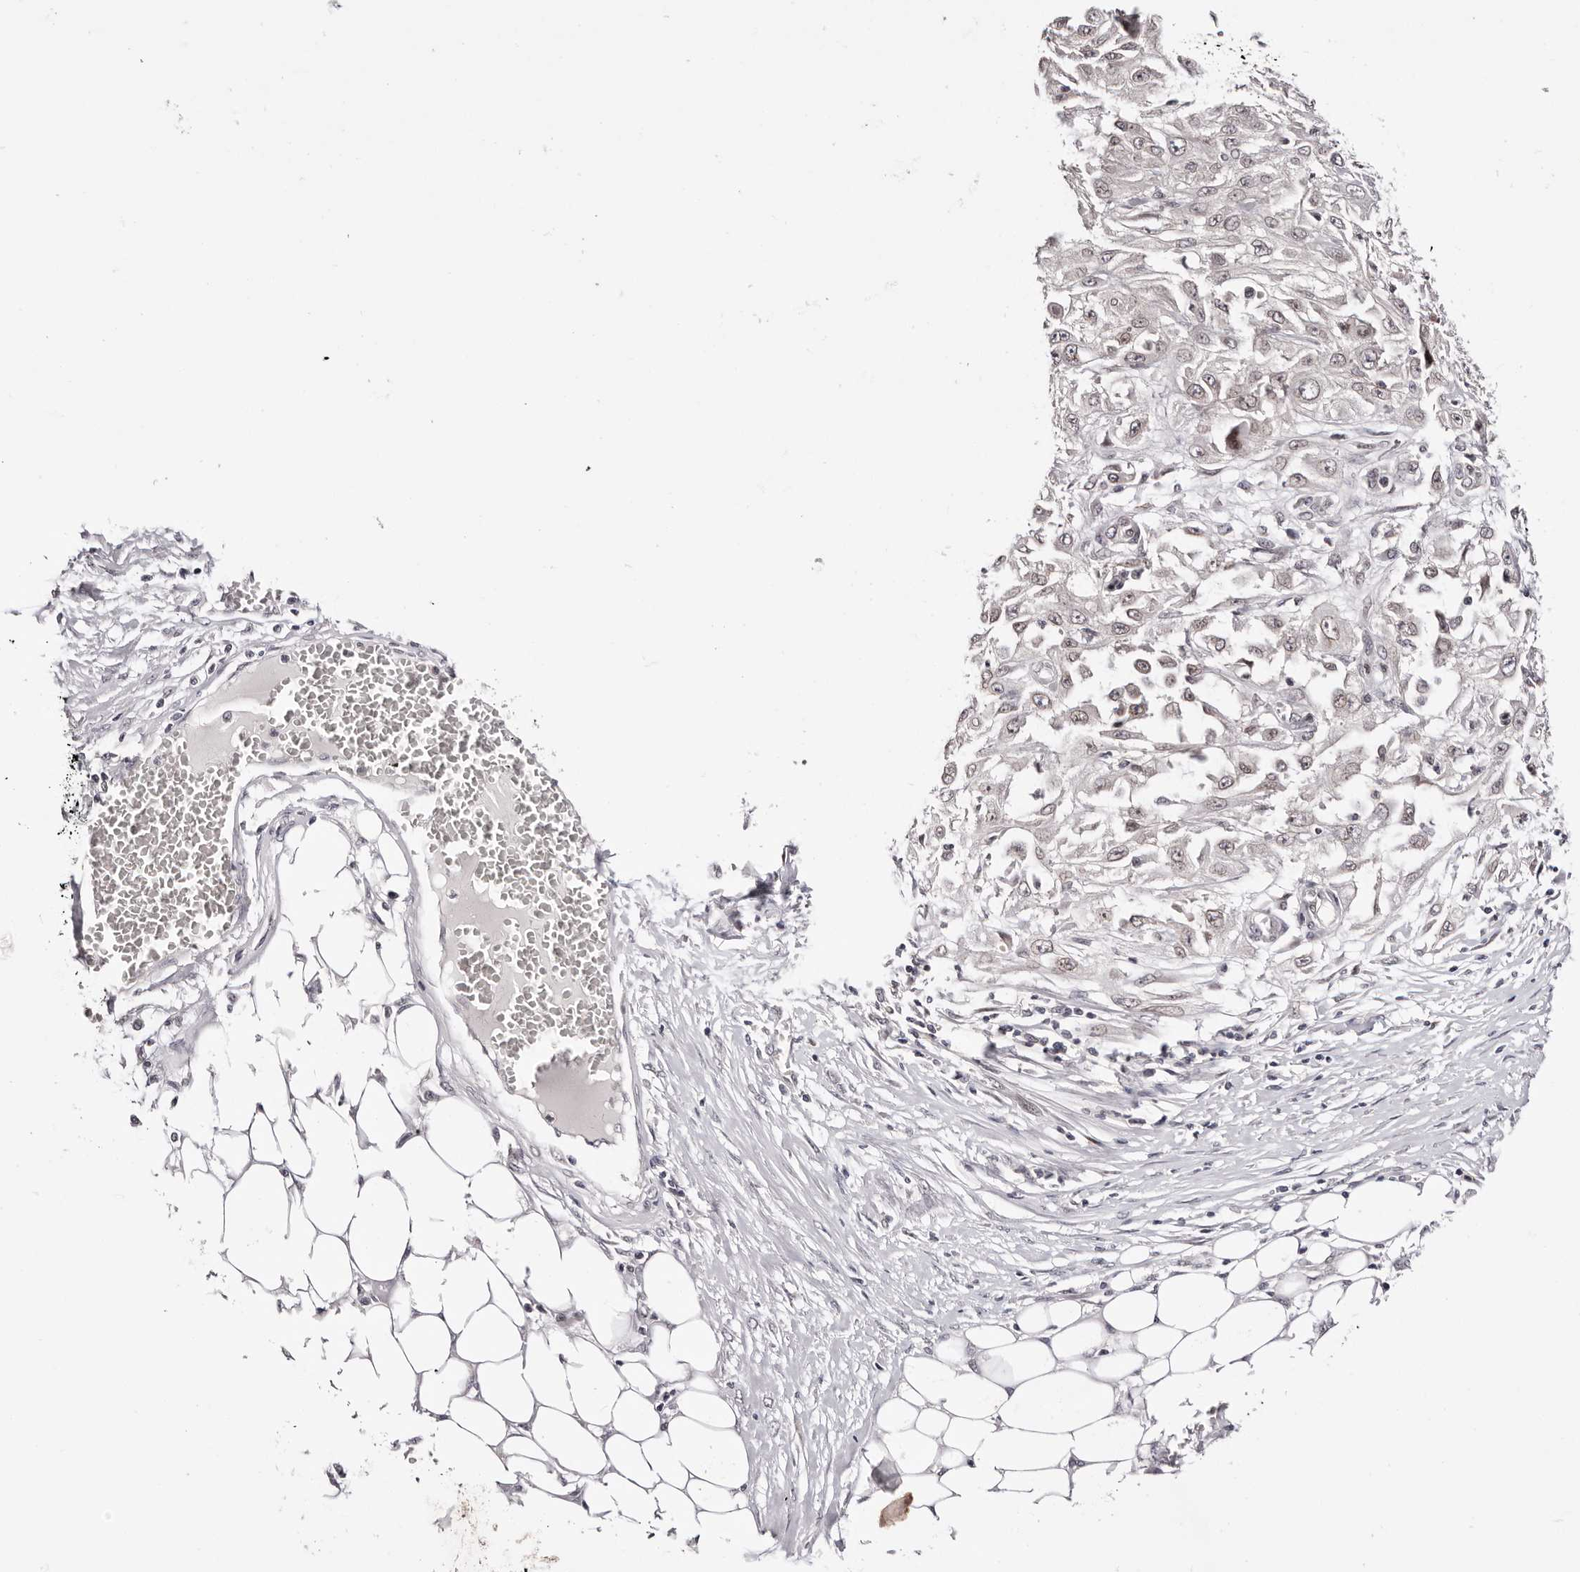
{"staining": {"intensity": "moderate", "quantity": ">75%", "location": "nuclear"}, "tissue": "skin cancer", "cell_type": "Tumor cells", "image_type": "cancer", "snomed": [{"axis": "morphology", "description": "Squamous cell carcinoma, NOS"}, {"axis": "morphology", "description": "Squamous cell carcinoma, metastatic, NOS"}, {"axis": "topography", "description": "Skin"}, {"axis": "topography", "description": "Lymph node"}], "caption": "A brown stain highlights moderate nuclear expression of a protein in skin cancer tumor cells.", "gene": "NUP153", "patient": {"sex": "male", "age": 75}}